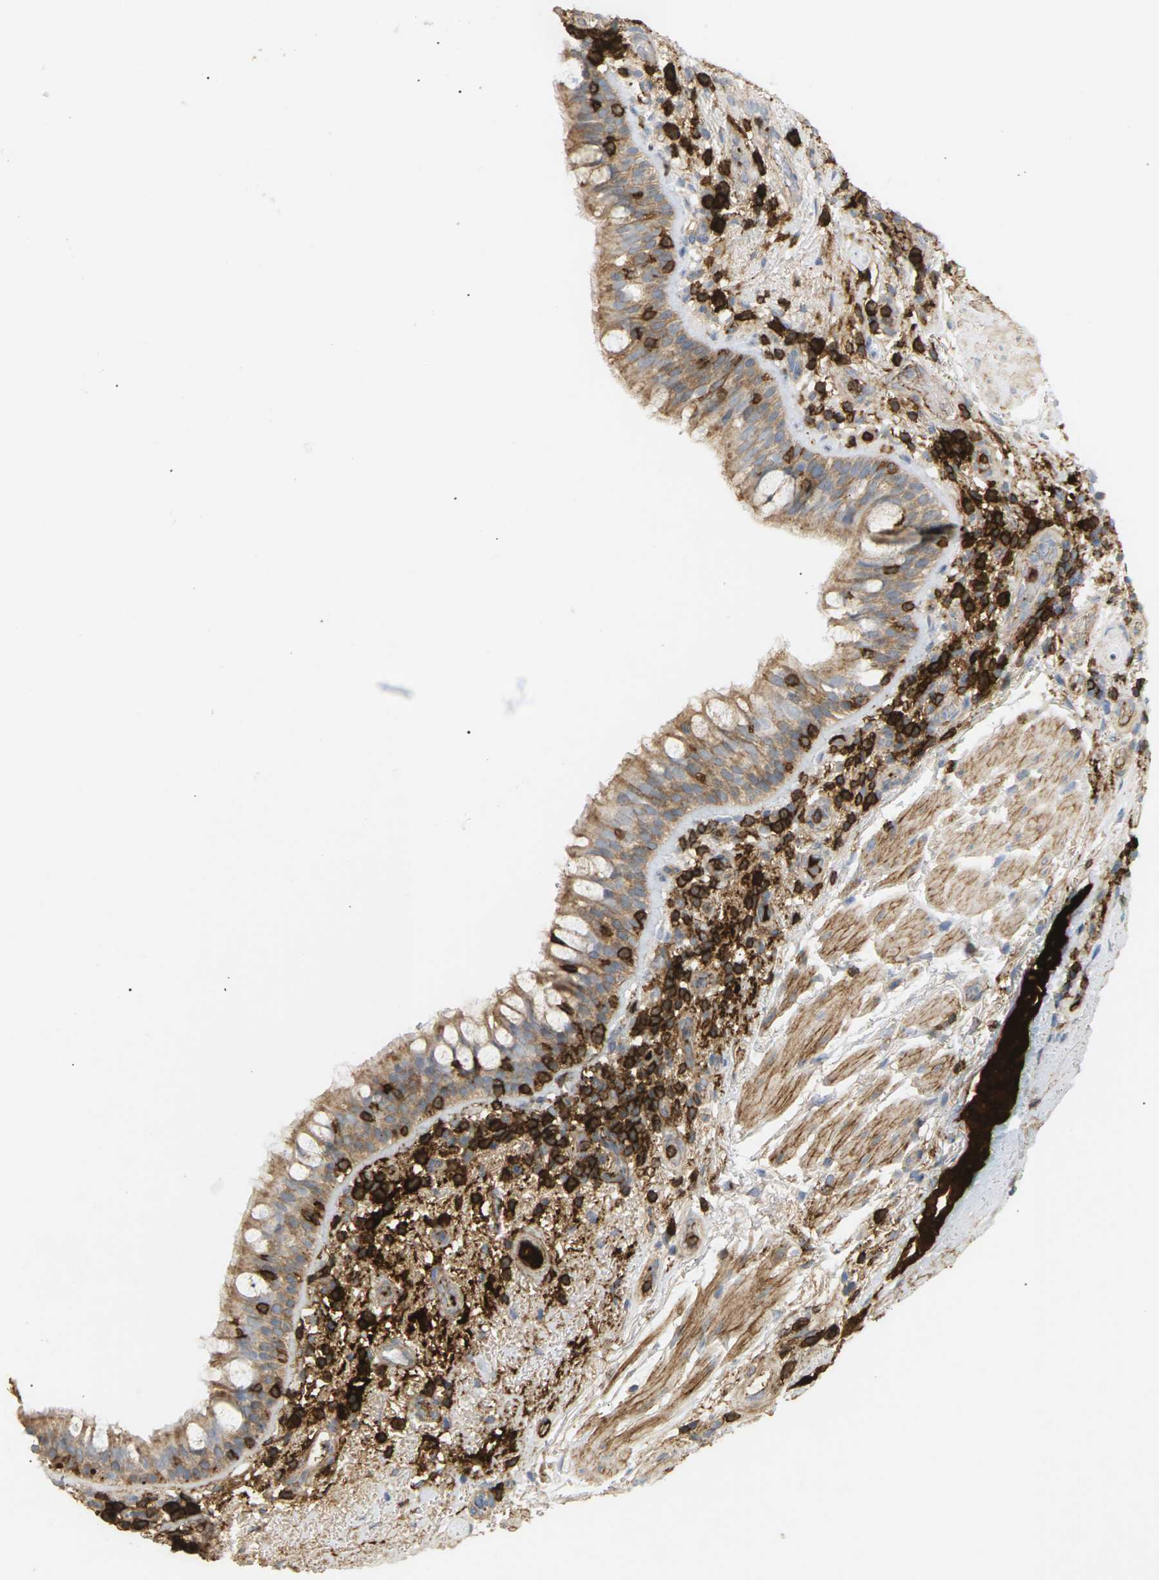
{"staining": {"intensity": "moderate", "quantity": "25%-75%", "location": "cytoplasmic/membranous"}, "tissue": "bronchus", "cell_type": "Respiratory epithelial cells", "image_type": "normal", "snomed": [{"axis": "morphology", "description": "Normal tissue, NOS"}, {"axis": "morphology", "description": "Inflammation, NOS"}, {"axis": "topography", "description": "Cartilage tissue"}, {"axis": "topography", "description": "Bronchus"}], "caption": "This histopathology image shows immunohistochemistry (IHC) staining of benign bronchus, with medium moderate cytoplasmic/membranous positivity in about 25%-75% of respiratory epithelial cells.", "gene": "LIME1", "patient": {"sex": "male", "age": 77}}